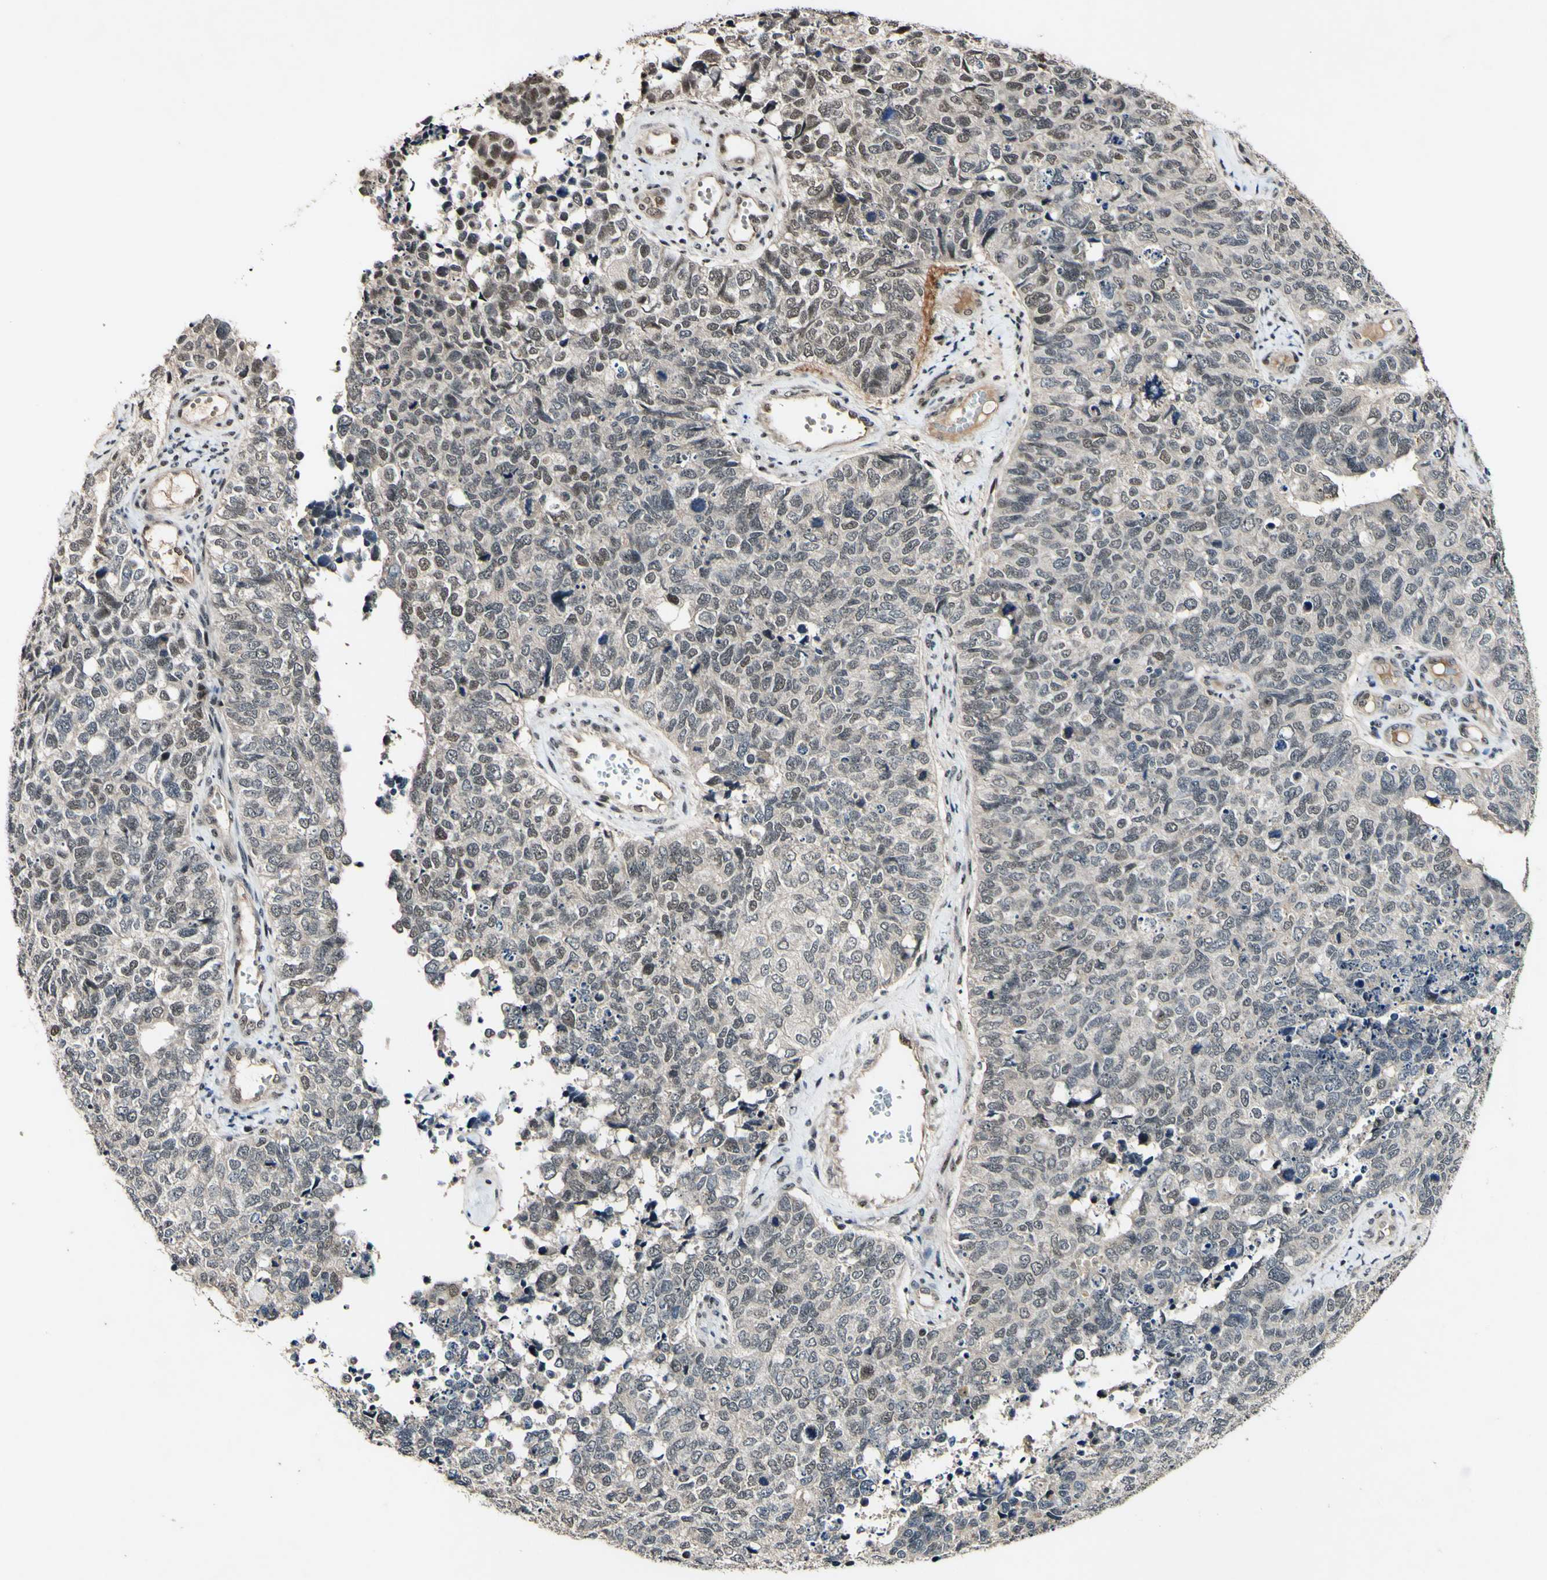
{"staining": {"intensity": "weak", "quantity": "<25%", "location": "nuclear"}, "tissue": "cervical cancer", "cell_type": "Tumor cells", "image_type": "cancer", "snomed": [{"axis": "morphology", "description": "Squamous cell carcinoma, NOS"}, {"axis": "topography", "description": "Cervix"}], "caption": "Immunohistochemistry (IHC) of cervical squamous cell carcinoma displays no staining in tumor cells.", "gene": "POLR2F", "patient": {"sex": "female", "age": 63}}